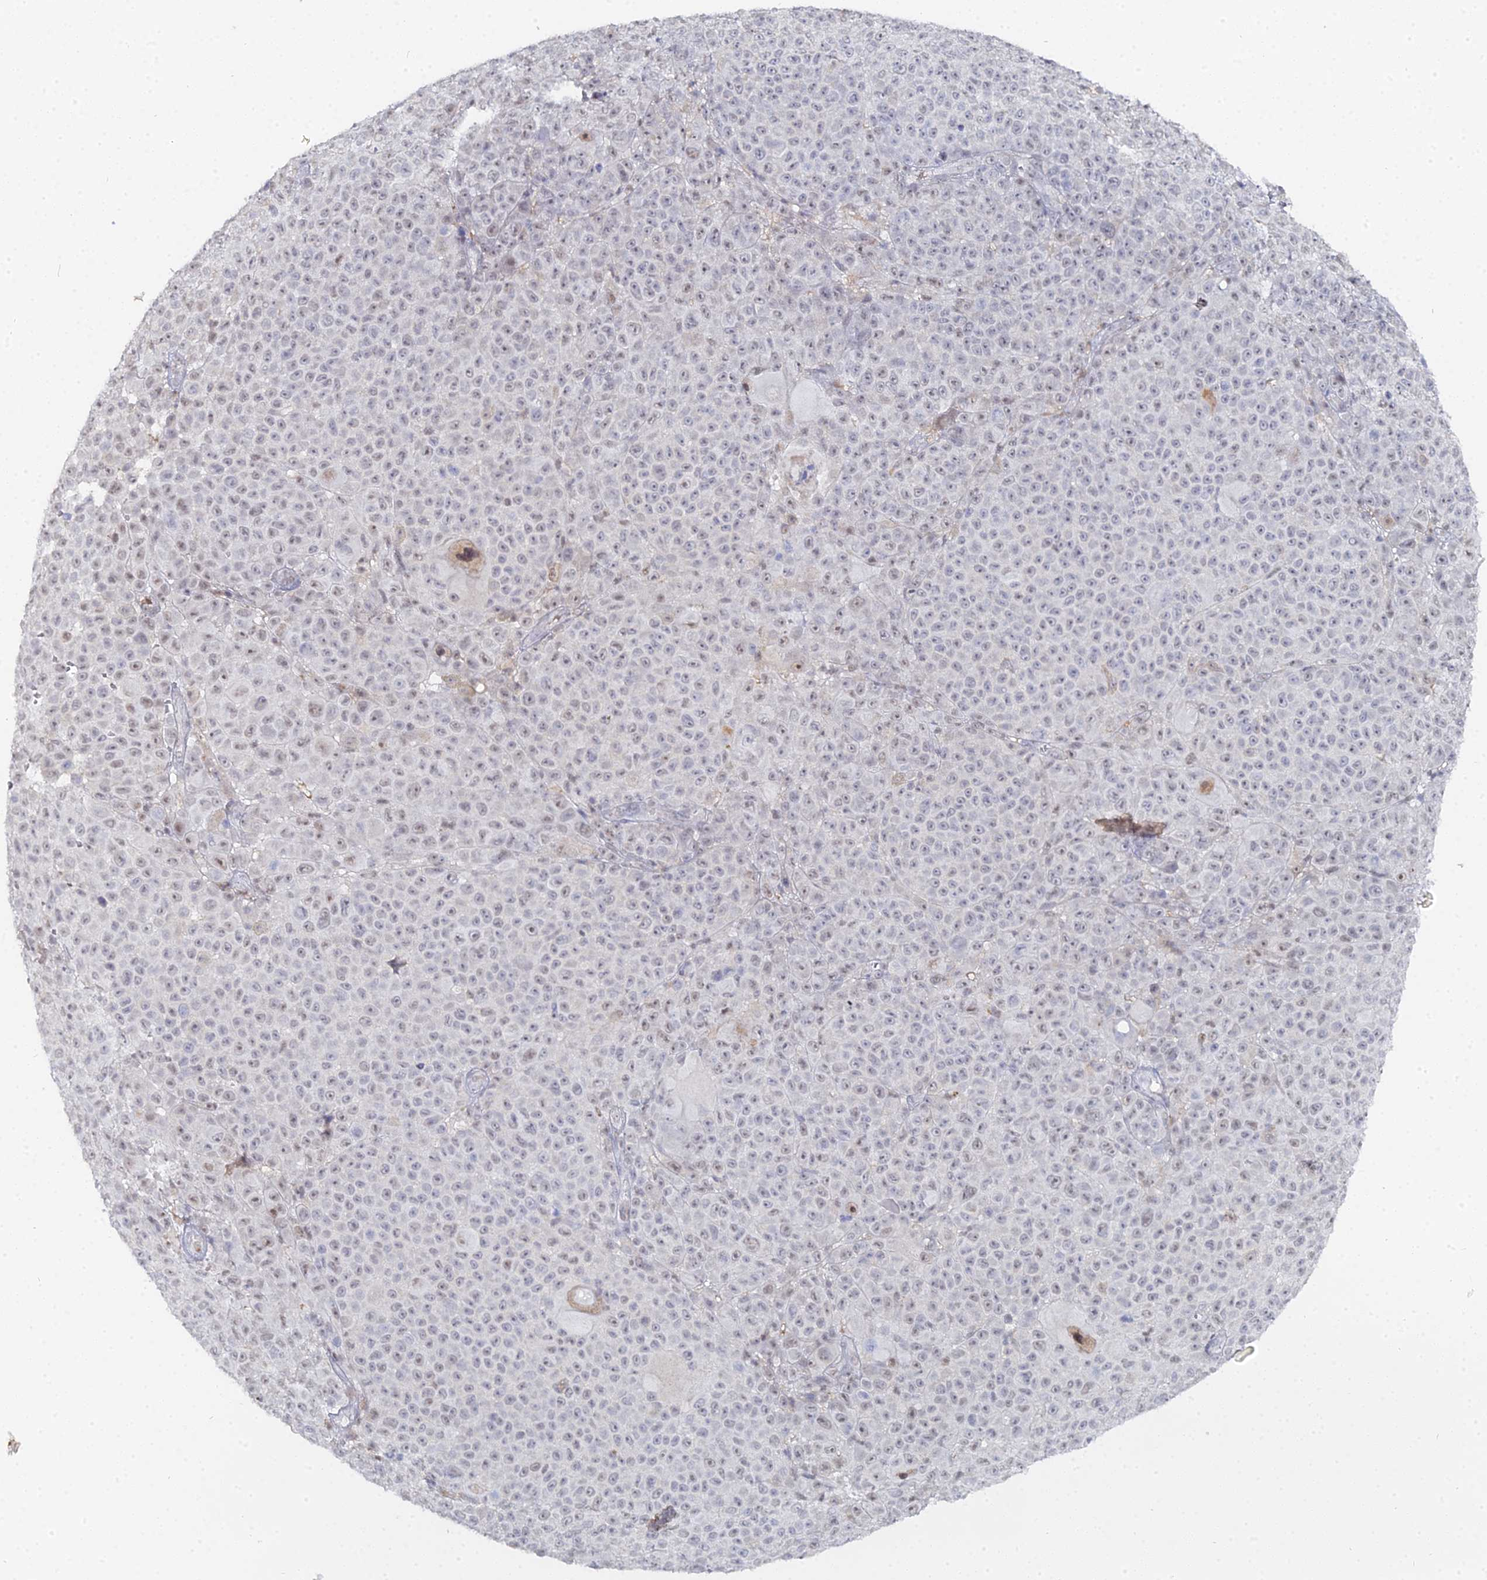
{"staining": {"intensity": "weak", "quantity": "25%-75%", "location": "nuclear"}, "tissue": "melanoma", "cell_type": "Tumor cells", "image_type": "cancer", "snomed": [{"axis": "morphology", "description": "Malignant melanoma, NOS"}, {"axis": "topography", "description": "Skin"}], "caption": "Malignant melanoma stained with immunohistochemistry reveals weak nuclear expression in about 25%-75% of tumor cells.", "gene": "THAP4", "patient": {"sex": "female", "age": 94}}